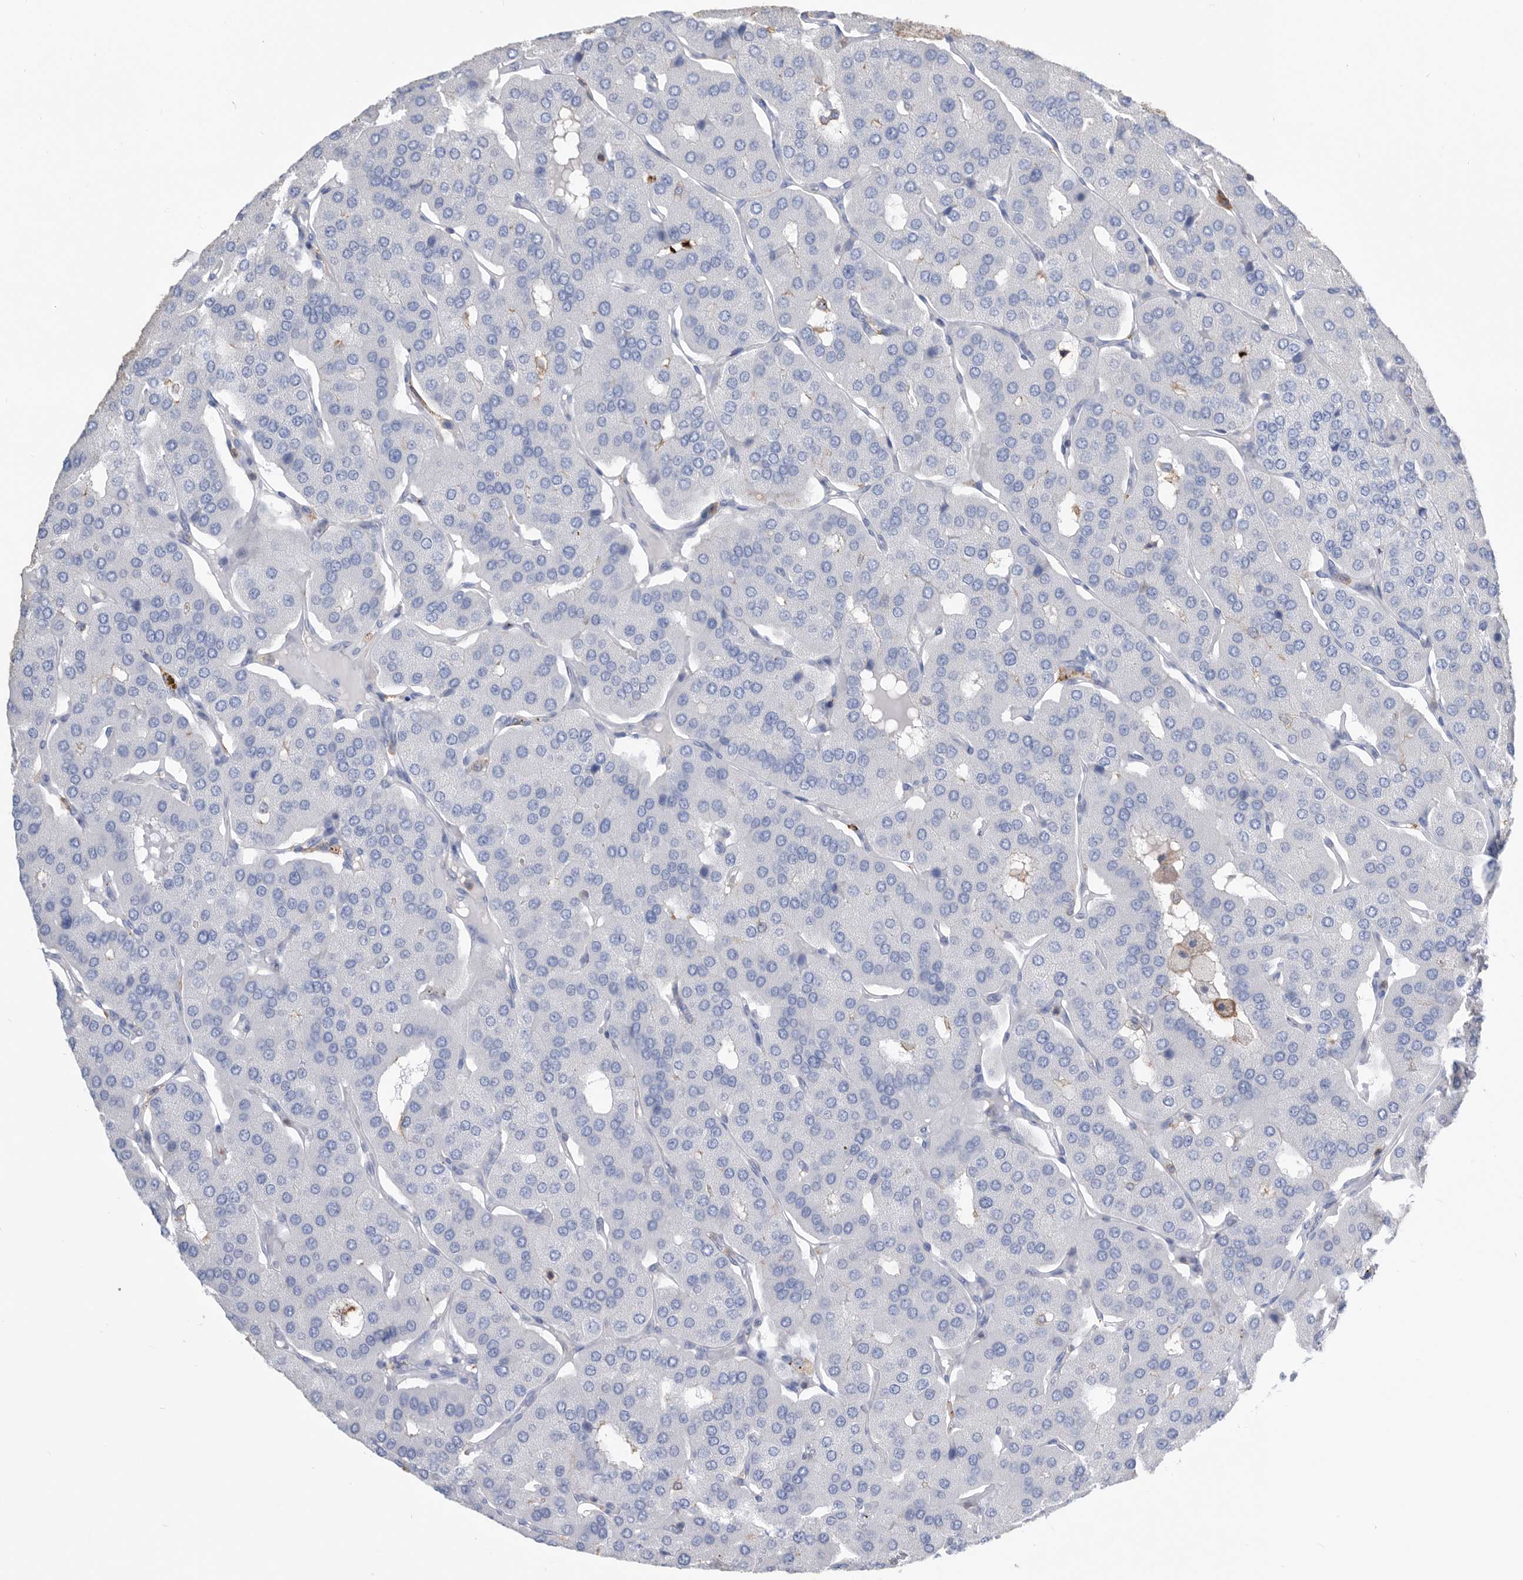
{"staining": {"intensity": "negative", "quantity": "none", "location": "none"}, "tissue": "parathyroid gland", "cell_type": "Glandular cells", "image_type": "normal", "snomed": [{"axis": "morphology", "description": "Normal tissue, NOS"}, {"axis": "morphology", "description": "Adenoma, NOS"}, {"axis": "topography", "description": "Parathyroid gland"}], "caption": "Immunohistochemistry (IHC) photomicrograph of benign parathyroid gland: parathyroid gland stained with DAB demonstrates no significant protein staining in glandular cells.", "gene": "MS4A4A", "patient": {"sex": "female", "age": 86}}